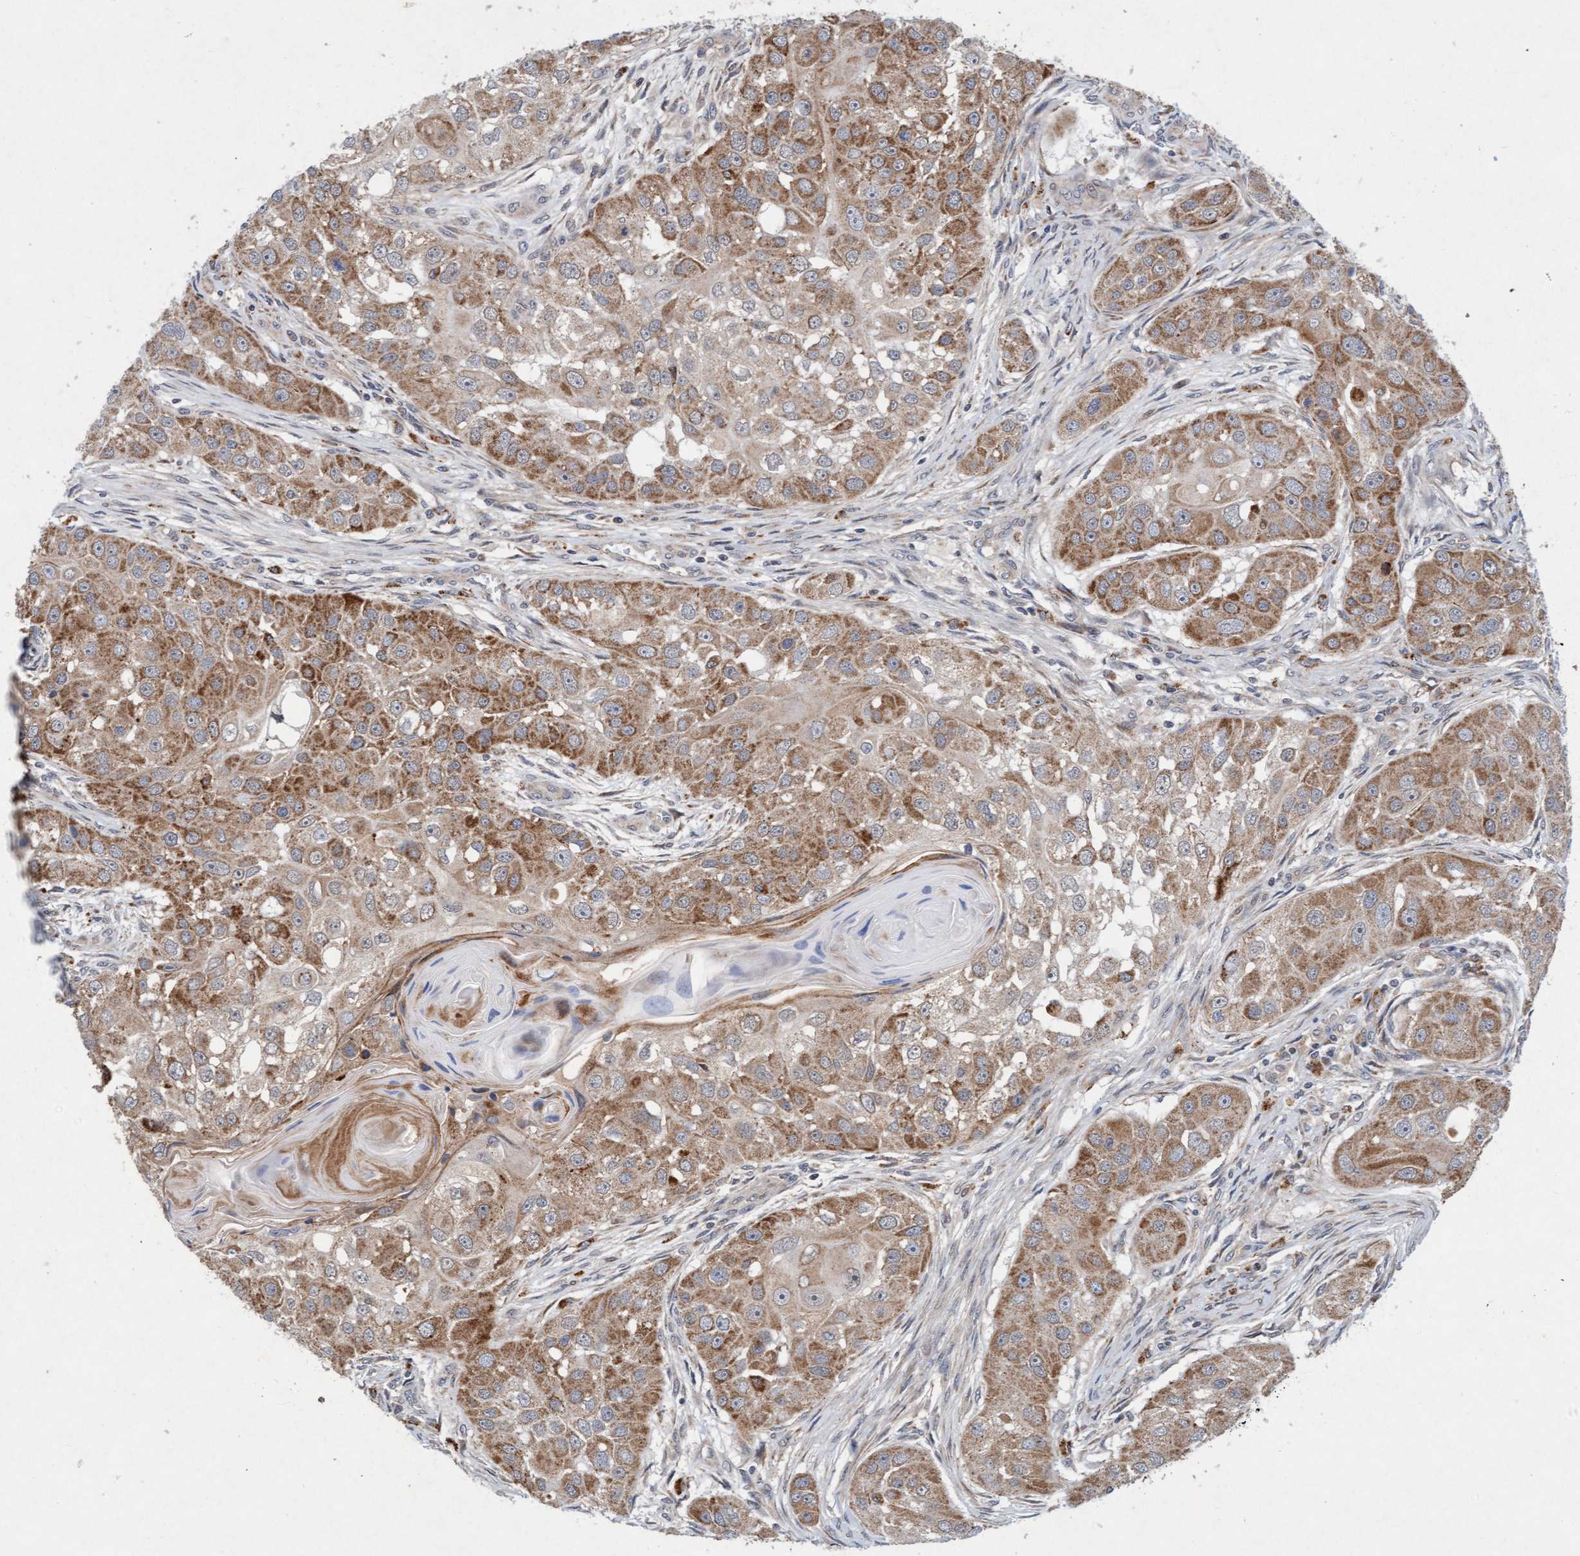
{"staining": {"intensity": "moderate", "quantity": ">75%", "location": "cytoplasmic/membranous"}, "tissue": "head and neck cancer", "cell_type": "Tumor cells", "image_type": "cancer", "snomed": [{"axis": "morphology", "description": "Normal tissue, NOS"}, {"axis": "morphology", "description": "Squamous cell carcinoma, NOS"}, {"axis": "topography", "description": "Skeletal muscle"}, {"axis": "topography", "description": "Head-Neck"}], "caption": "An immunohistochemistry (IHC) histopathology image of tumor tissue is shown. Protein staining in brown highlights moderate cytoplasmic/membranous positivity in squamous cell carcinoma (head and neck) within tumor cells.", "gene": "TMEM70", "patient": {"sex": "male", "age": 51}}